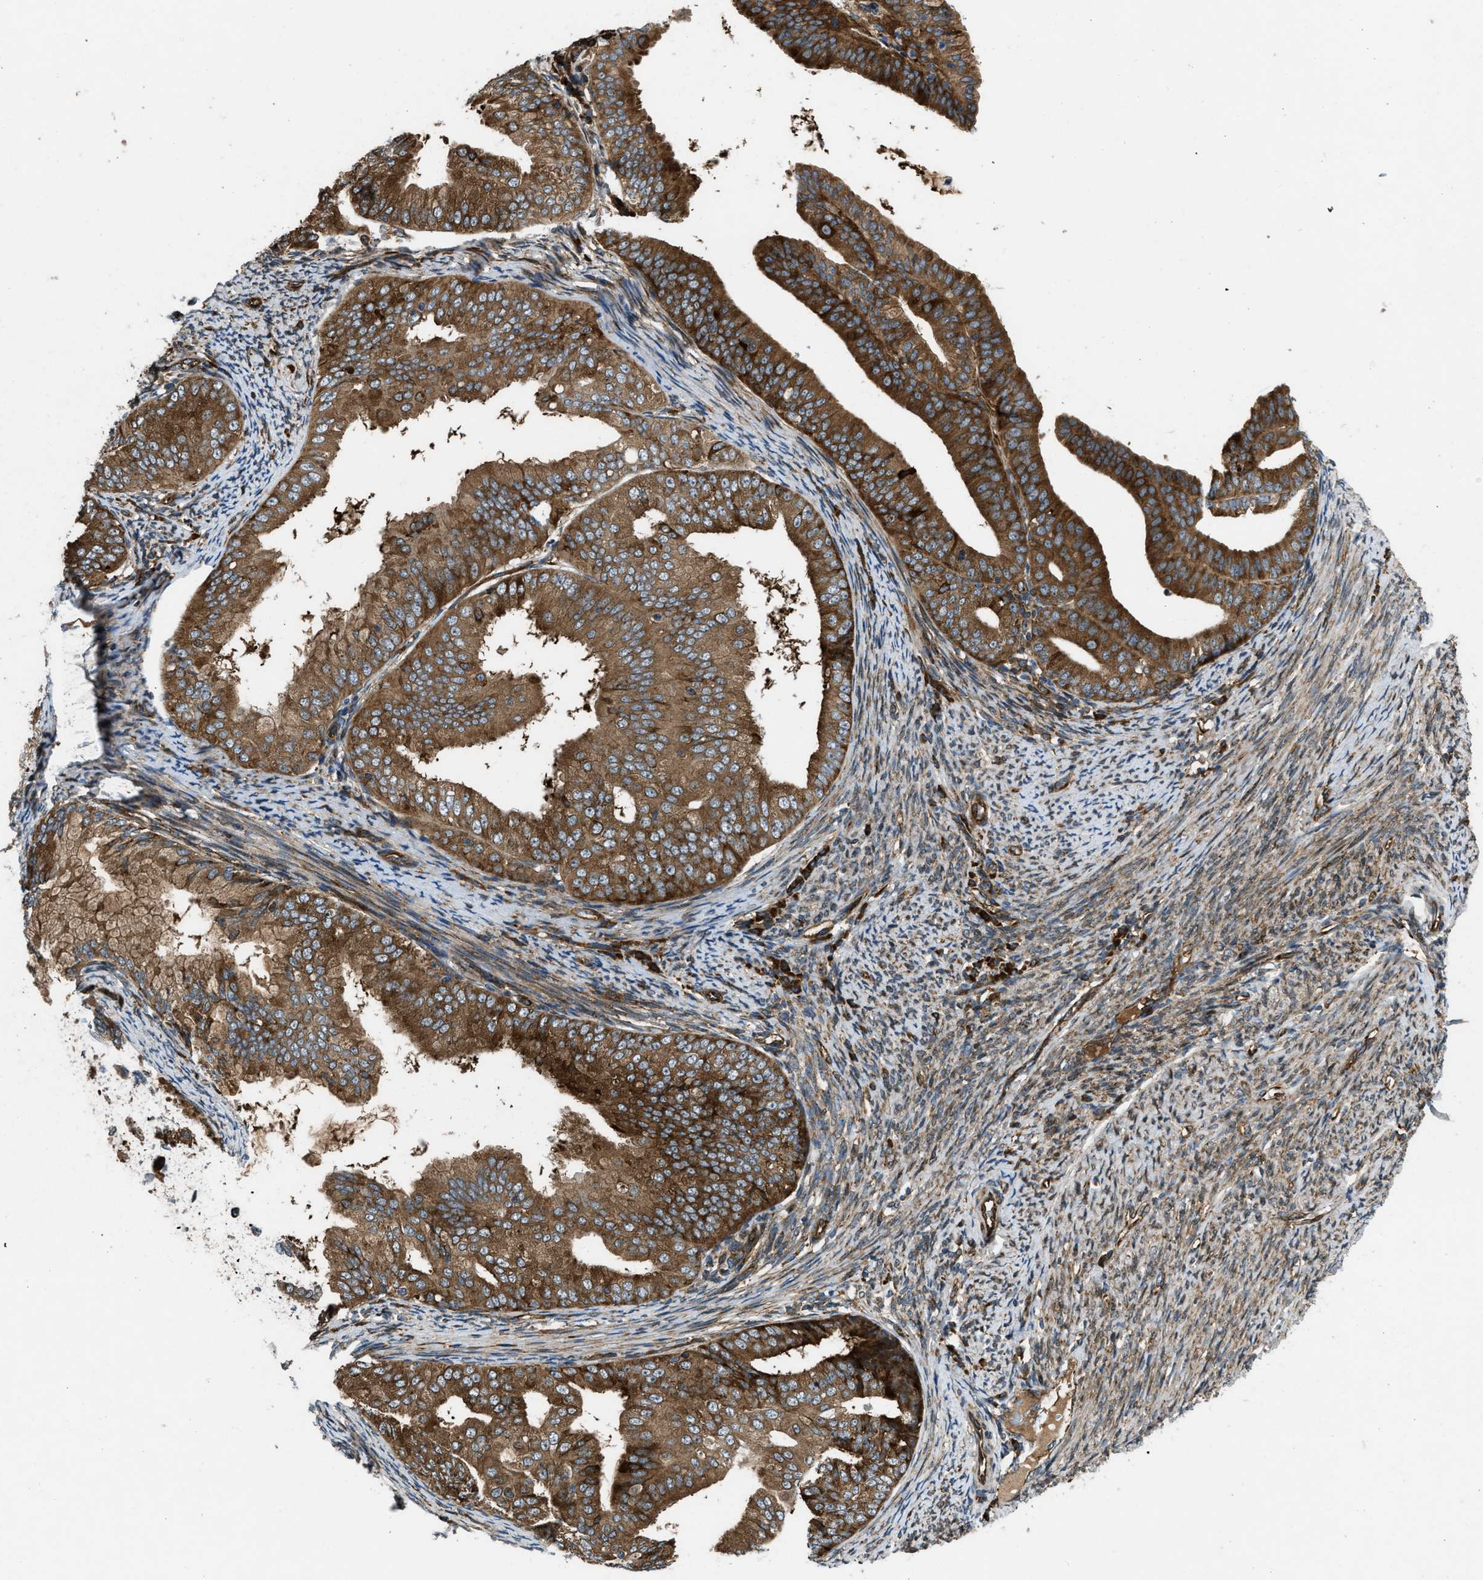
{"staining": {"intensity": "strong", "quantity": ">75%", "location": "cytoplasmic/membranous"}, "tissue": "endometrial cancer", "cell_type": "Tumor cells", "image_type": "cancer", "snomed": [{"axis": "morphology", "description": "Adenocarcinoma, NOS"}, {"axis": "topography", "description": "Endometrium"}], "caption": "Protein staining displays strong cytoplasmic/membranous expression in approximately >75% of tumor cells in adenocarcinoma (endometrial). The protein of interest is stained brown, and the nuclei are stained in blue (DAB (3,3'-diaminobenzidine) IHC with brightfield microscopy, high magnification).", "gene": "RASGRF2", "patient": {"sex": "female", "age": 63}}